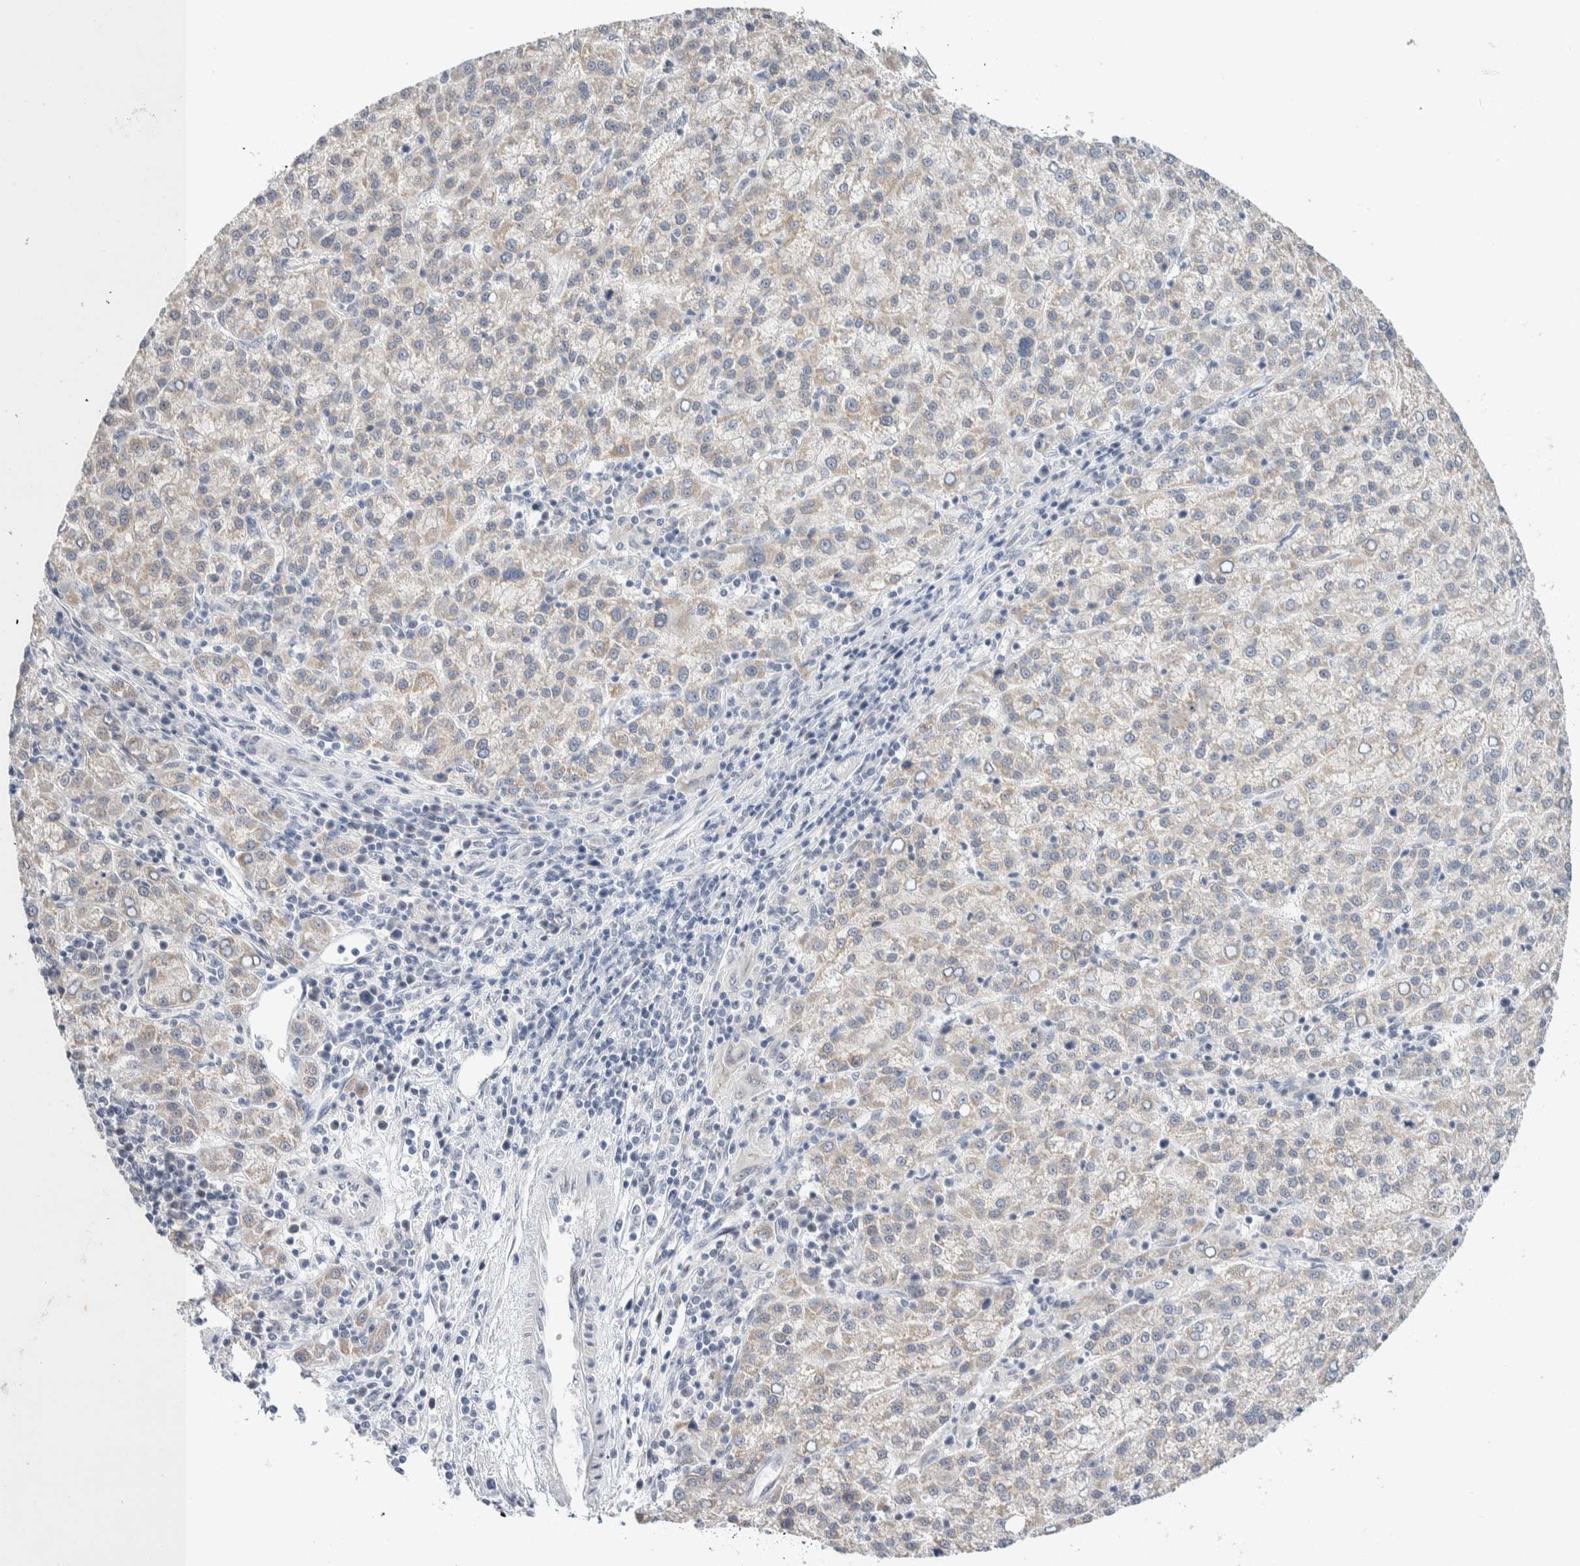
{"staining": {"intensity": "weak", "quantity": "<25%", "location": "cytoplasmic/membranous"}, "tissue": "liver cancer", "cell_type": "Tumor cells", "image_type": "cancer", "snomed": [{"axis": "morphology", "description": "Carcinoma, Hepatocellular, NOS"}, {"axis": "topography", "description": "Liver"}], "caption": "Immunohistochemistry (IHC) of liver cancer (hepatocellular carcinoma) displays no expression in tumor cells.", "gene": "CRAT", "patient": {"sex": "female", "age": 58}}